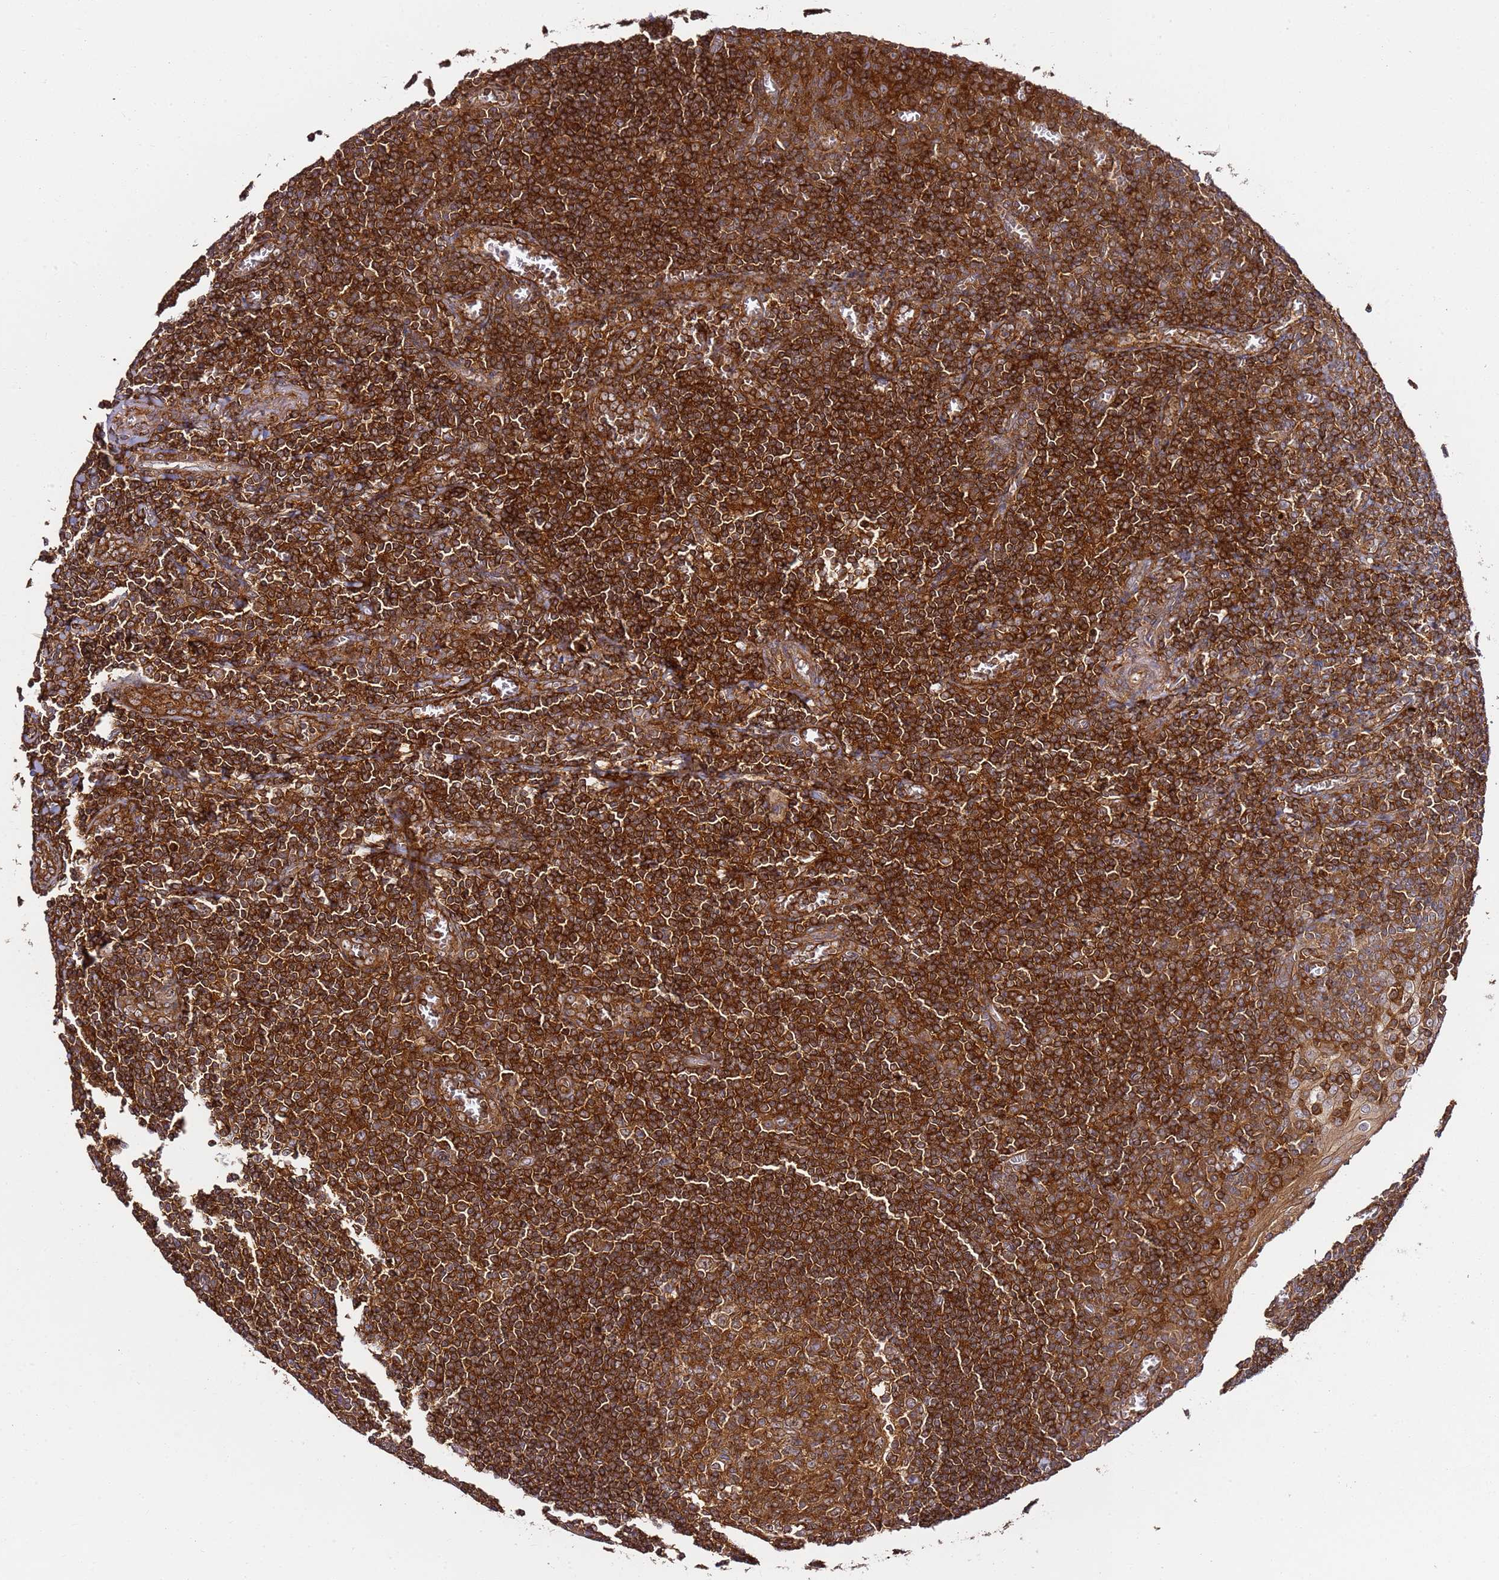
{"staining": {"intensity": "moderate", "quantity": ">75%", "location": "cytoplasmic/membranous"}, "tissue": "tonsil", "cell_type": "Germinal center cells", "image_type": "normal", "snomed": [{"axis": "morphology", "description": "Normal tissue, NOS"}, {"axis": "topography", "description": "Tonsil"}], "caption": "A brown stain highlights moderate cytoplasmic/membranous expression of a protein in germinal center cells of unremarkable human tonsil. The staining was performed using DAB, with brown indicating positive protein expression. Nuclei are stained blue with hematoxylin.", "gene": "PRMT7", "patient": {"sex": "male", "age": 27}}